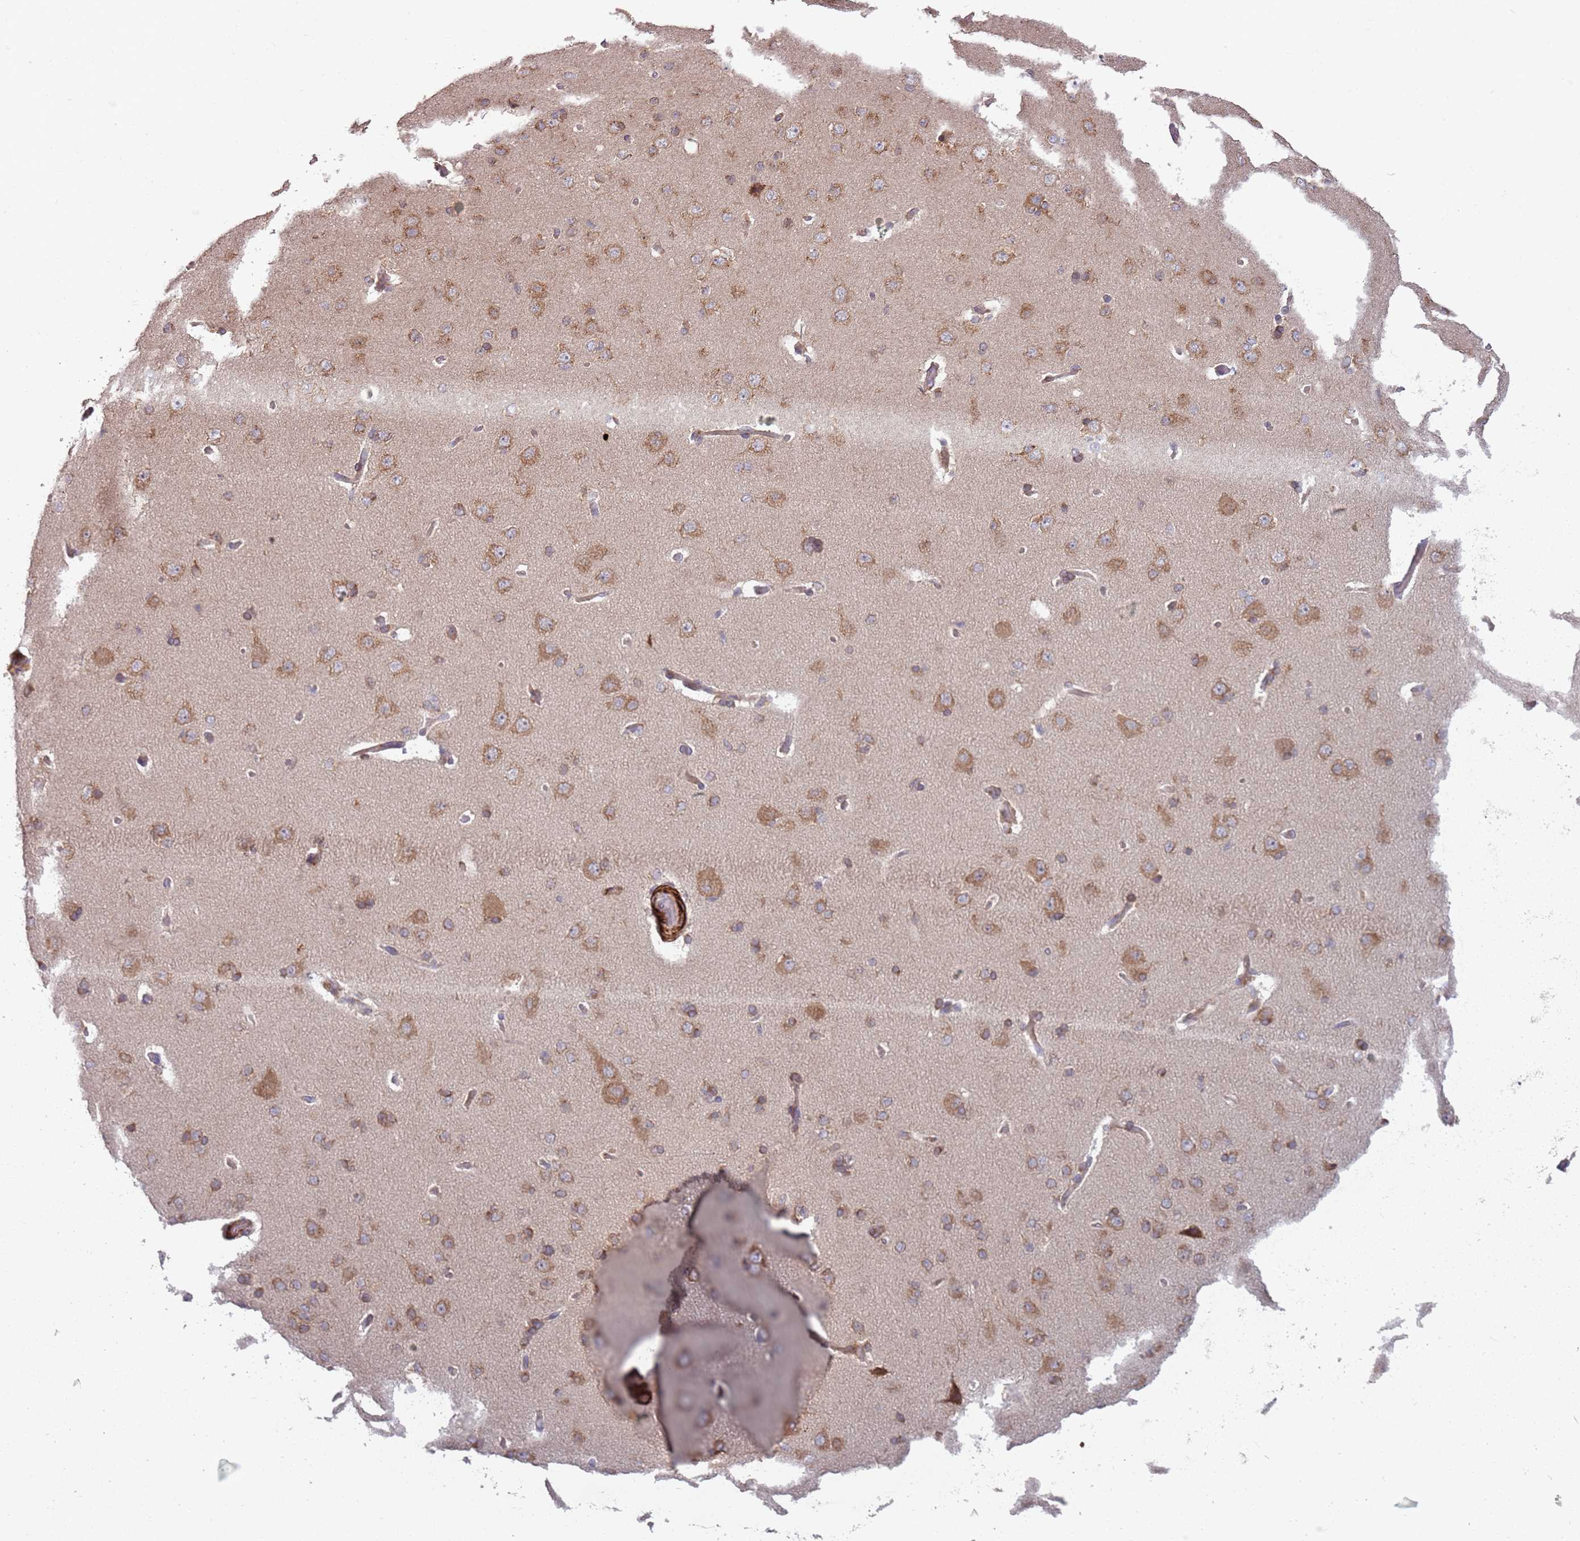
{"staining": {"intensity": "moderate", "quantity": "25%-75%", "location": "cytoplasmic/membranous"}, "tissue": "cerebral cortex", "cell_type": "Endothelial cells", "image_type": "normal", "snomed": [{"axis": "morphology", "description": "Normal tissue, NOS"}, {"axis": "topography", "description": "Cerebral cortex"}], "caption": "Human cerebral cortex stained with a brown dye demonstrates moderate cytoplasmic/membranous positive expression in about 25%-75% of endothelial cells.", "gene": "PLD6", "patient": {"sex": "male", "age": 62}}